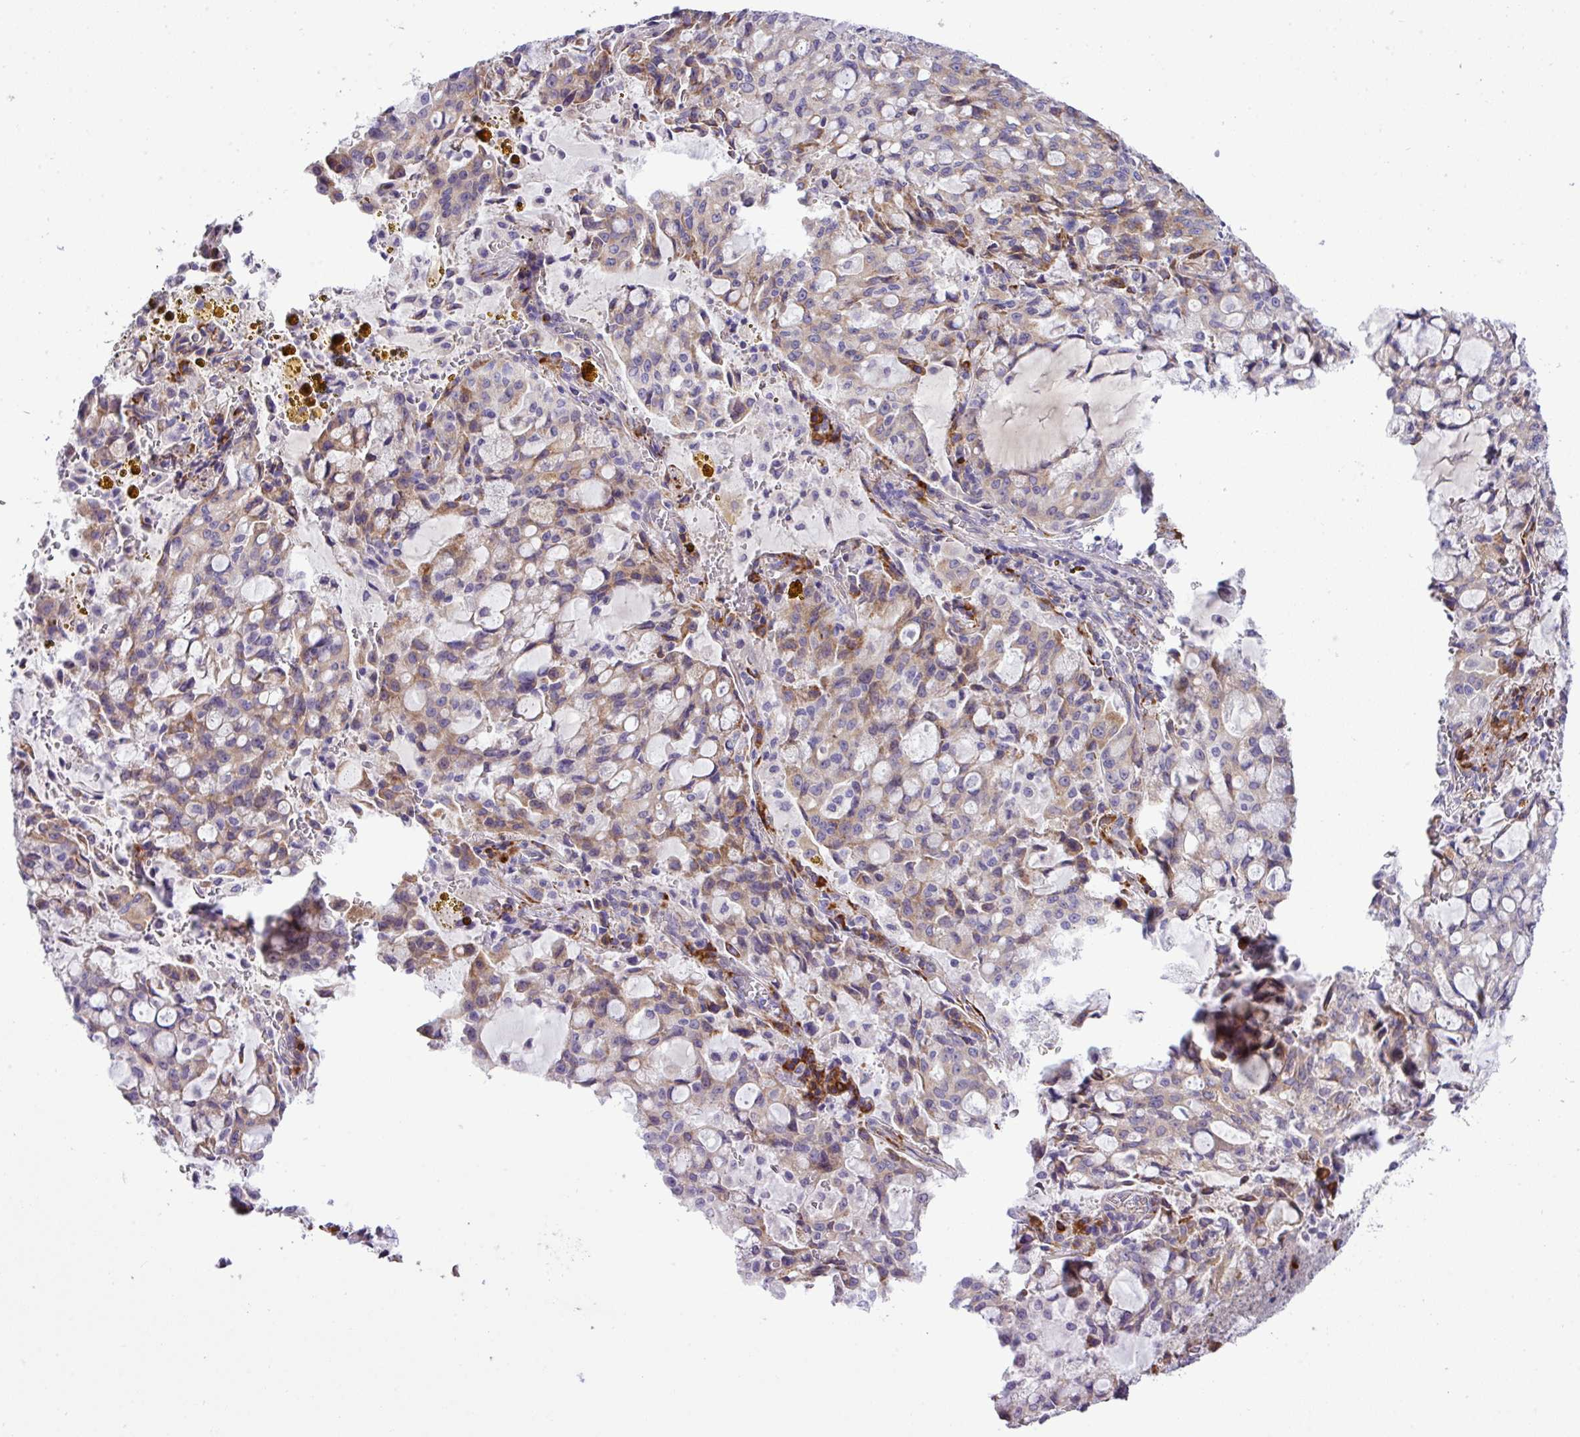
{"staining": {"intensity": "weak", "quantity": "25%-75%", "location": "cytoplasmic/membranous"}, "tissue": "lung cancer", "cell_type": "Tumor cells", "image_type": "cancer", "snomed": [{"axis": "morphology", "description": "Adenocarcinoma, NOS"}, {"axis": "topography", "description": "Lung"}], "caption": "Human adenocarcinoma (lung) stained for a protein (brown) shows weak cytoplasmic/membranous positive positivity in approximately 25%-75% of tumor cells.", "gene": "CFAP97", "patient": {"sex": "female", "age": 44}}